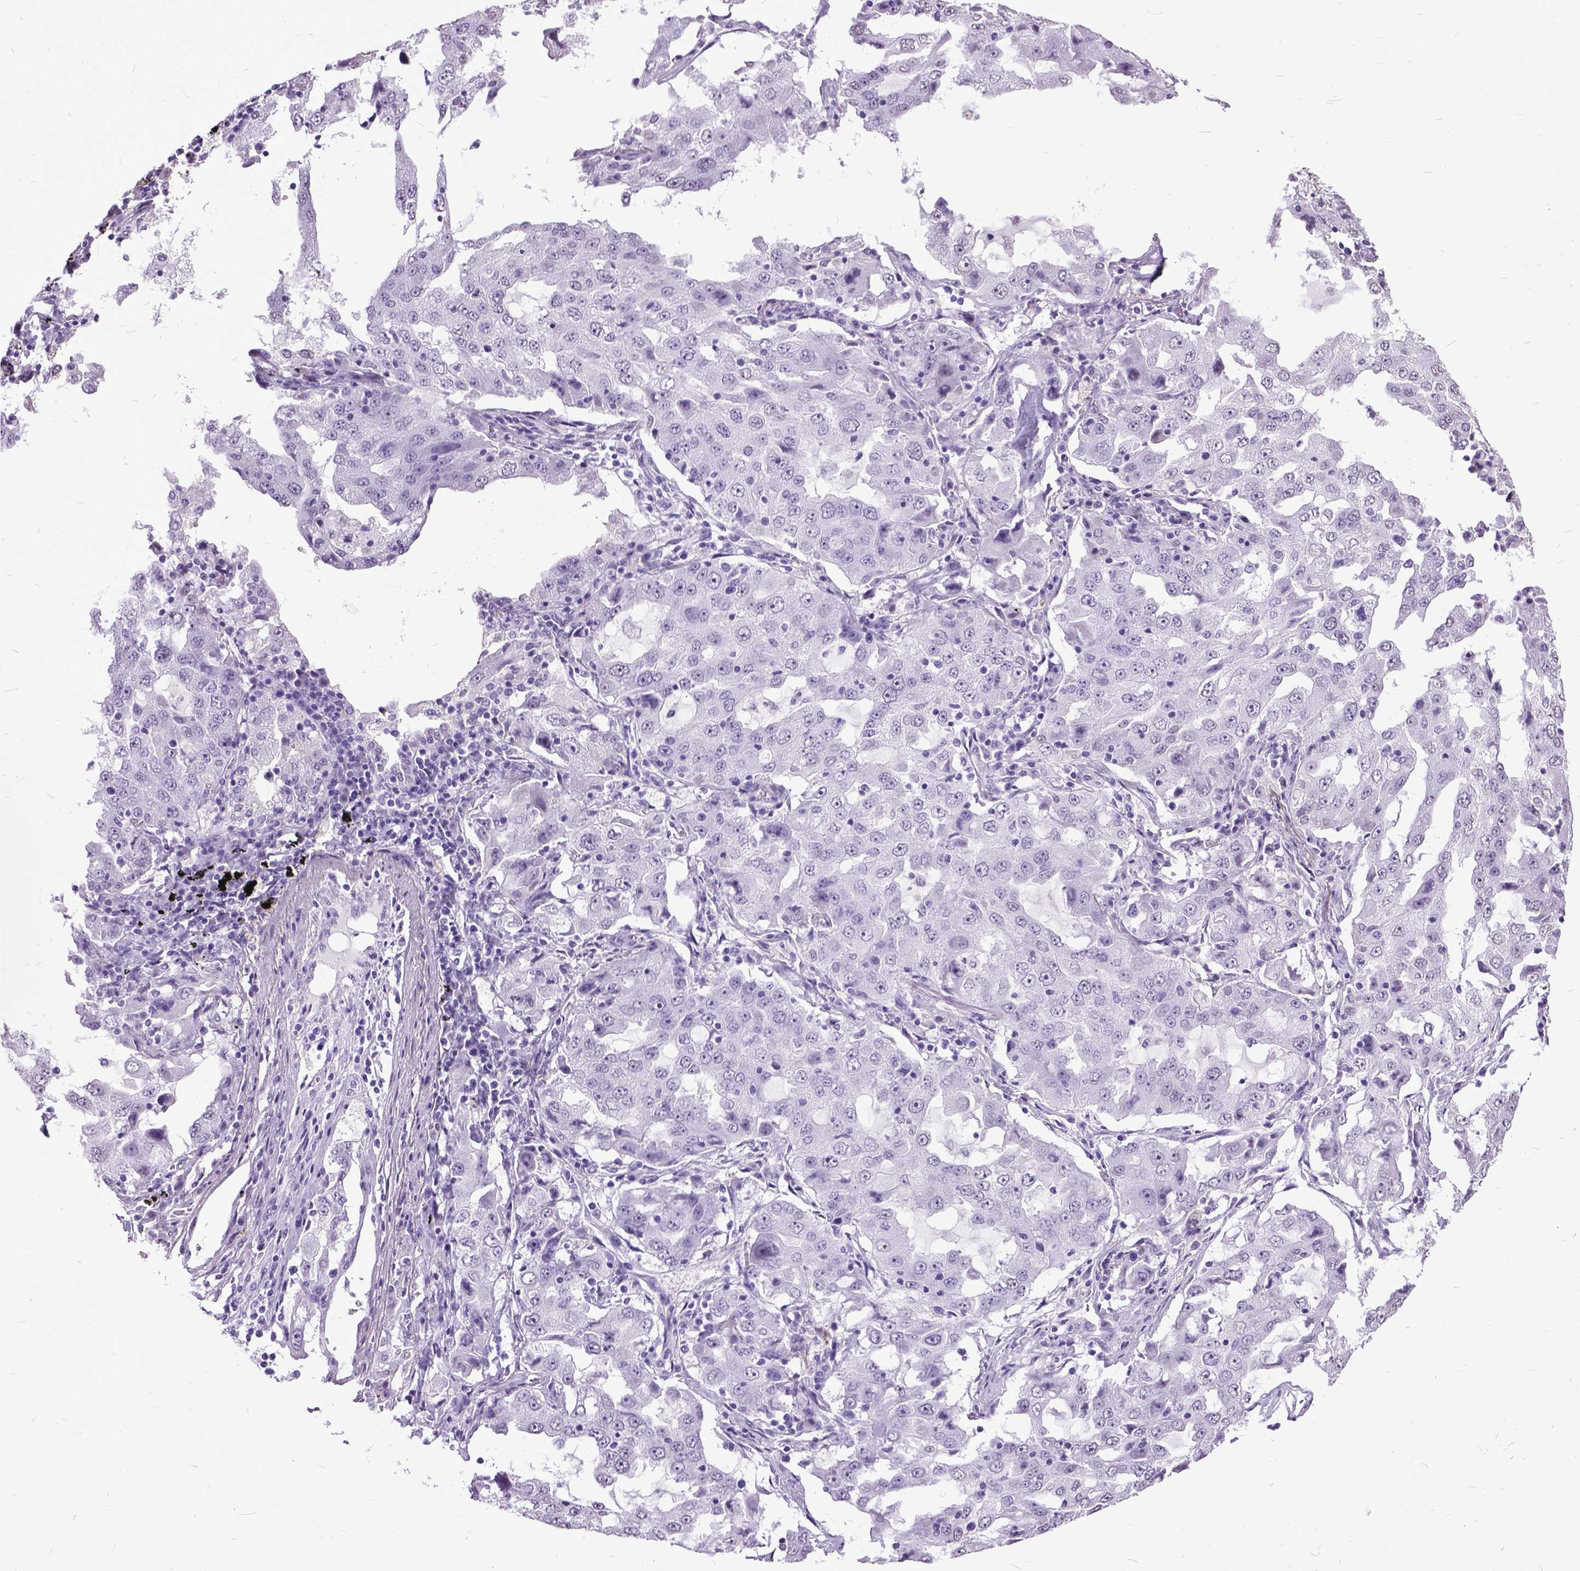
{"staining": {"intensity": "negative", "quantity": "none", "location": "none"}, "tissue": "lung cancer", "cell_type": "Tumor cells", "image_type": "cancer", "snomed": [{"axis": "morphology", "description": "Adenocarcinoma, NOS"}, {"axis": "topography", "description": "Lung"}], "caption": "High magnification brightfield microscopy of lung adenocarcinoma stained with DAB (brown) and counterstained with hematoxylin (blue): tumor cells show no significant positivity.", "gene": "MARCHF10", "patient": {"sex": "female", "age": 61}}